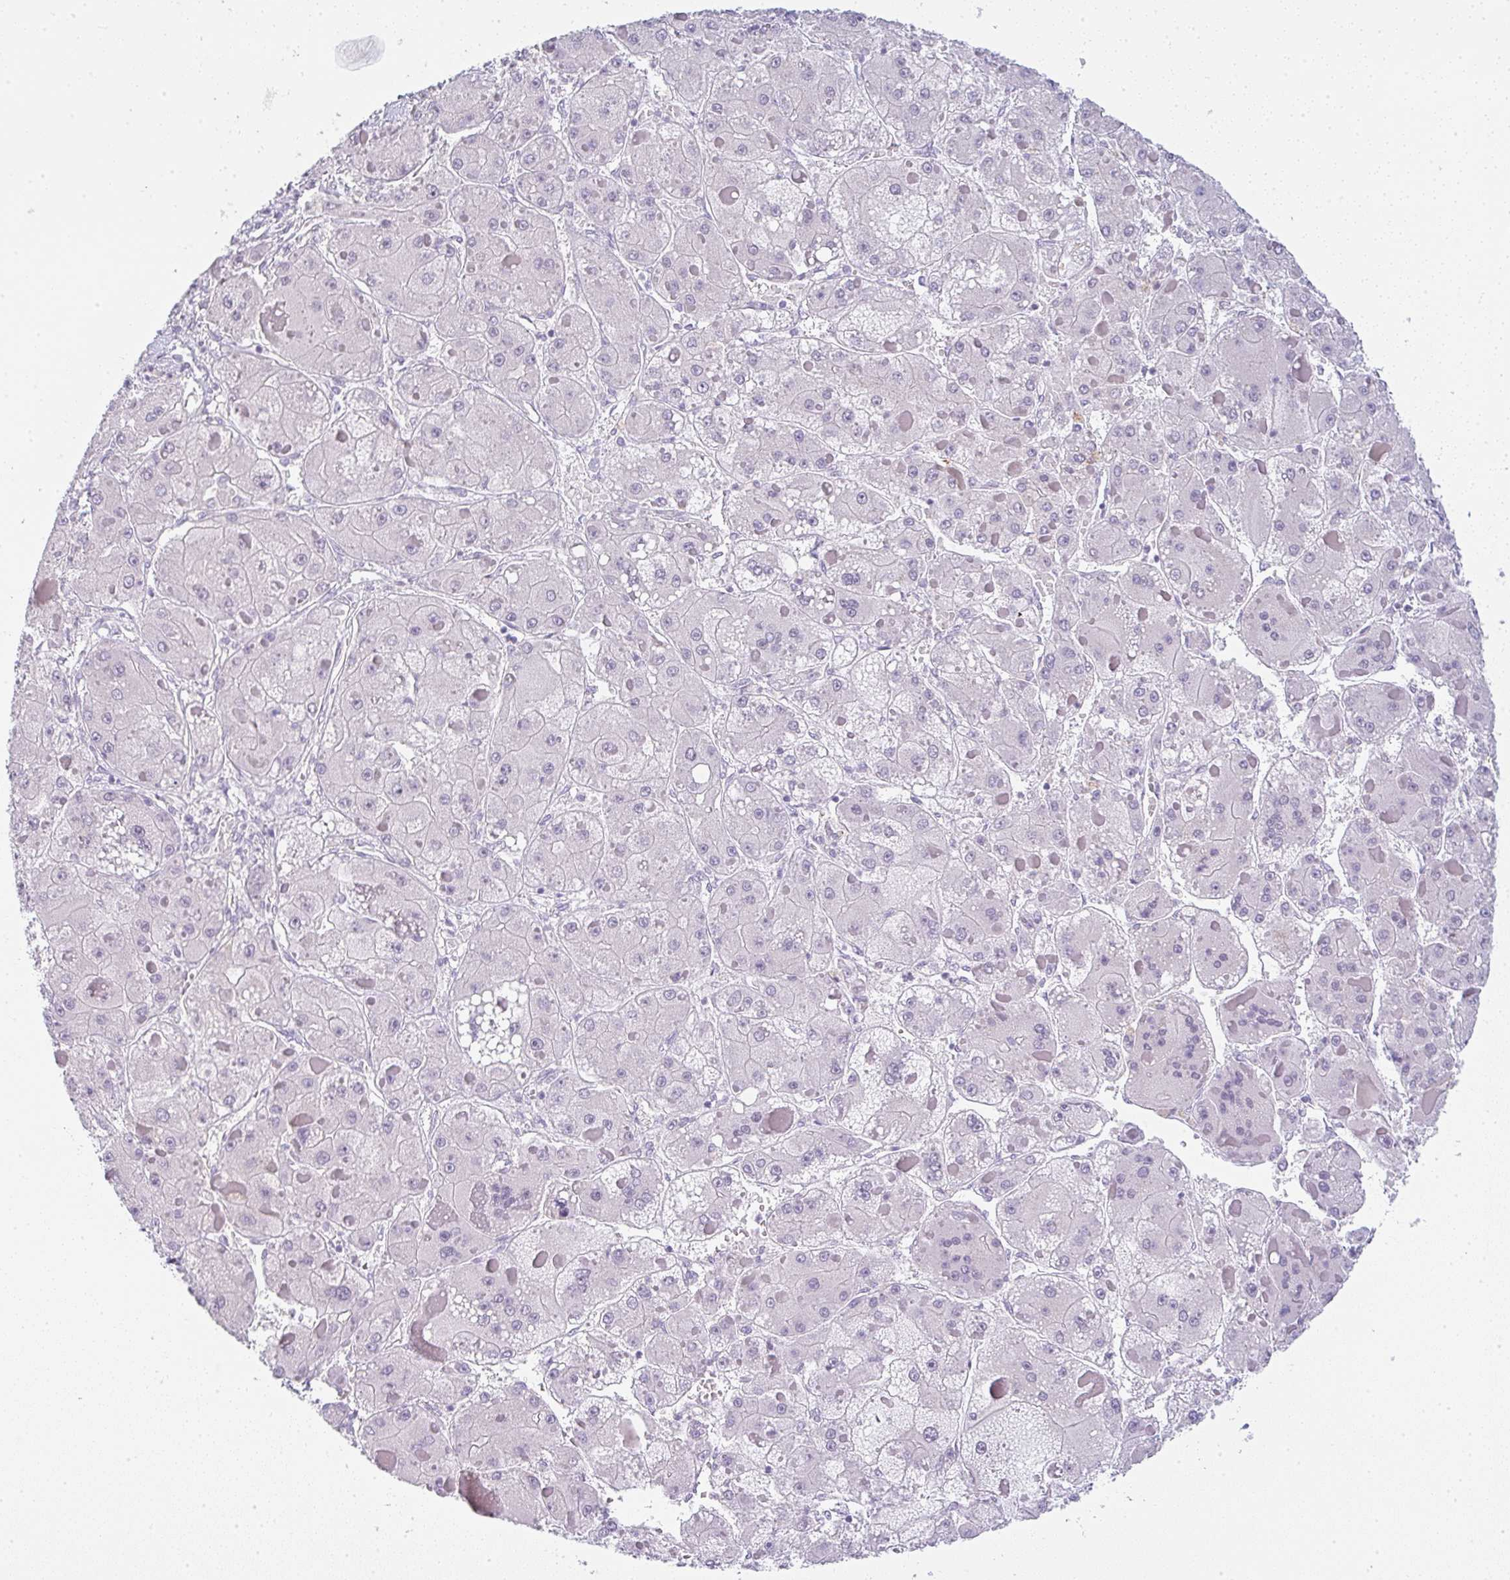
{"staining": {"intensity": "negative", "quantity": "none", "location": "none"}, "tissue": "liver cancer", "cell_type": "Tumor cells", "image_type": "cancer", "snomed": [{"axis": "morphology", "description": "Carcinoma, Hepatocellular, NOS"}, {"axis": "topography", "description": "Liver"}], "caption": "Immunohistochemistry (IHC) photomicrograph of human hepatocellular carcinoma (liver) stained for a protein (brown), which reveals no staining in tumor cells. (Stains: DAB IHC with hematoxylin counter stain, Microscopy: brightfield microscopy at high magnification).", "gene": "LPAR4", "patient": {"sex": "female", "age": 73}}